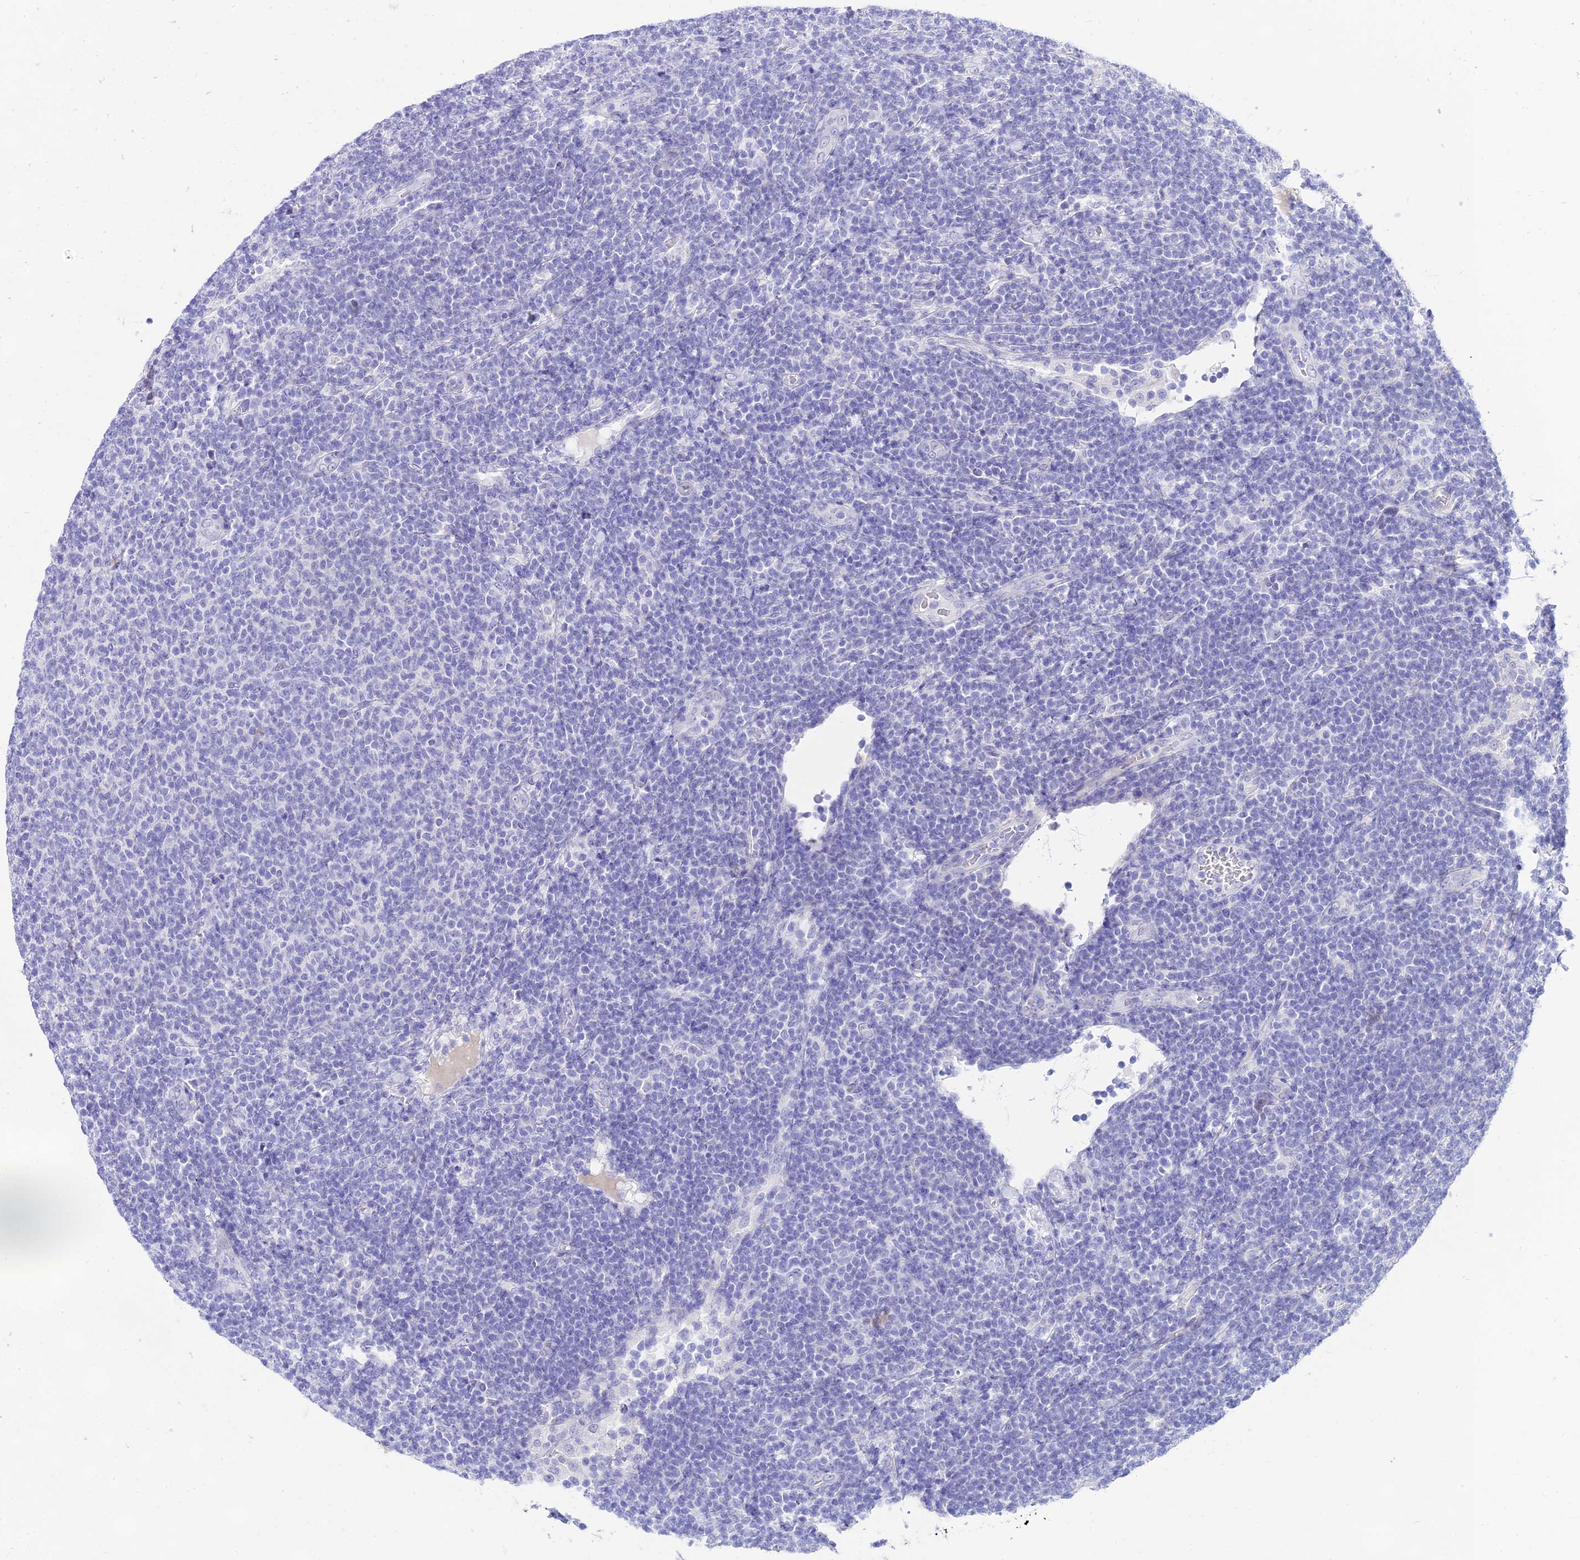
{"staining": {"intensity": "negative", "quantity": "none", "location": "none"}, "tissue": "lymphoma", "cell_type": "Tumor cells", "image_type": "cancer", "snomed": [{"axis": "morphology", "description": "Malignant lymphoma, non-Hodgkin's type, Low grade"}, {"axis": "topography", "description": "Lymph node"}], "caption": "The photomicrograph displays no significant positivity in tumor cells of low-grade malignant lymphoma, non-Hodgkin's type.", "gene": "TAC3", "patient": {"sex": "male", "age": 66}}